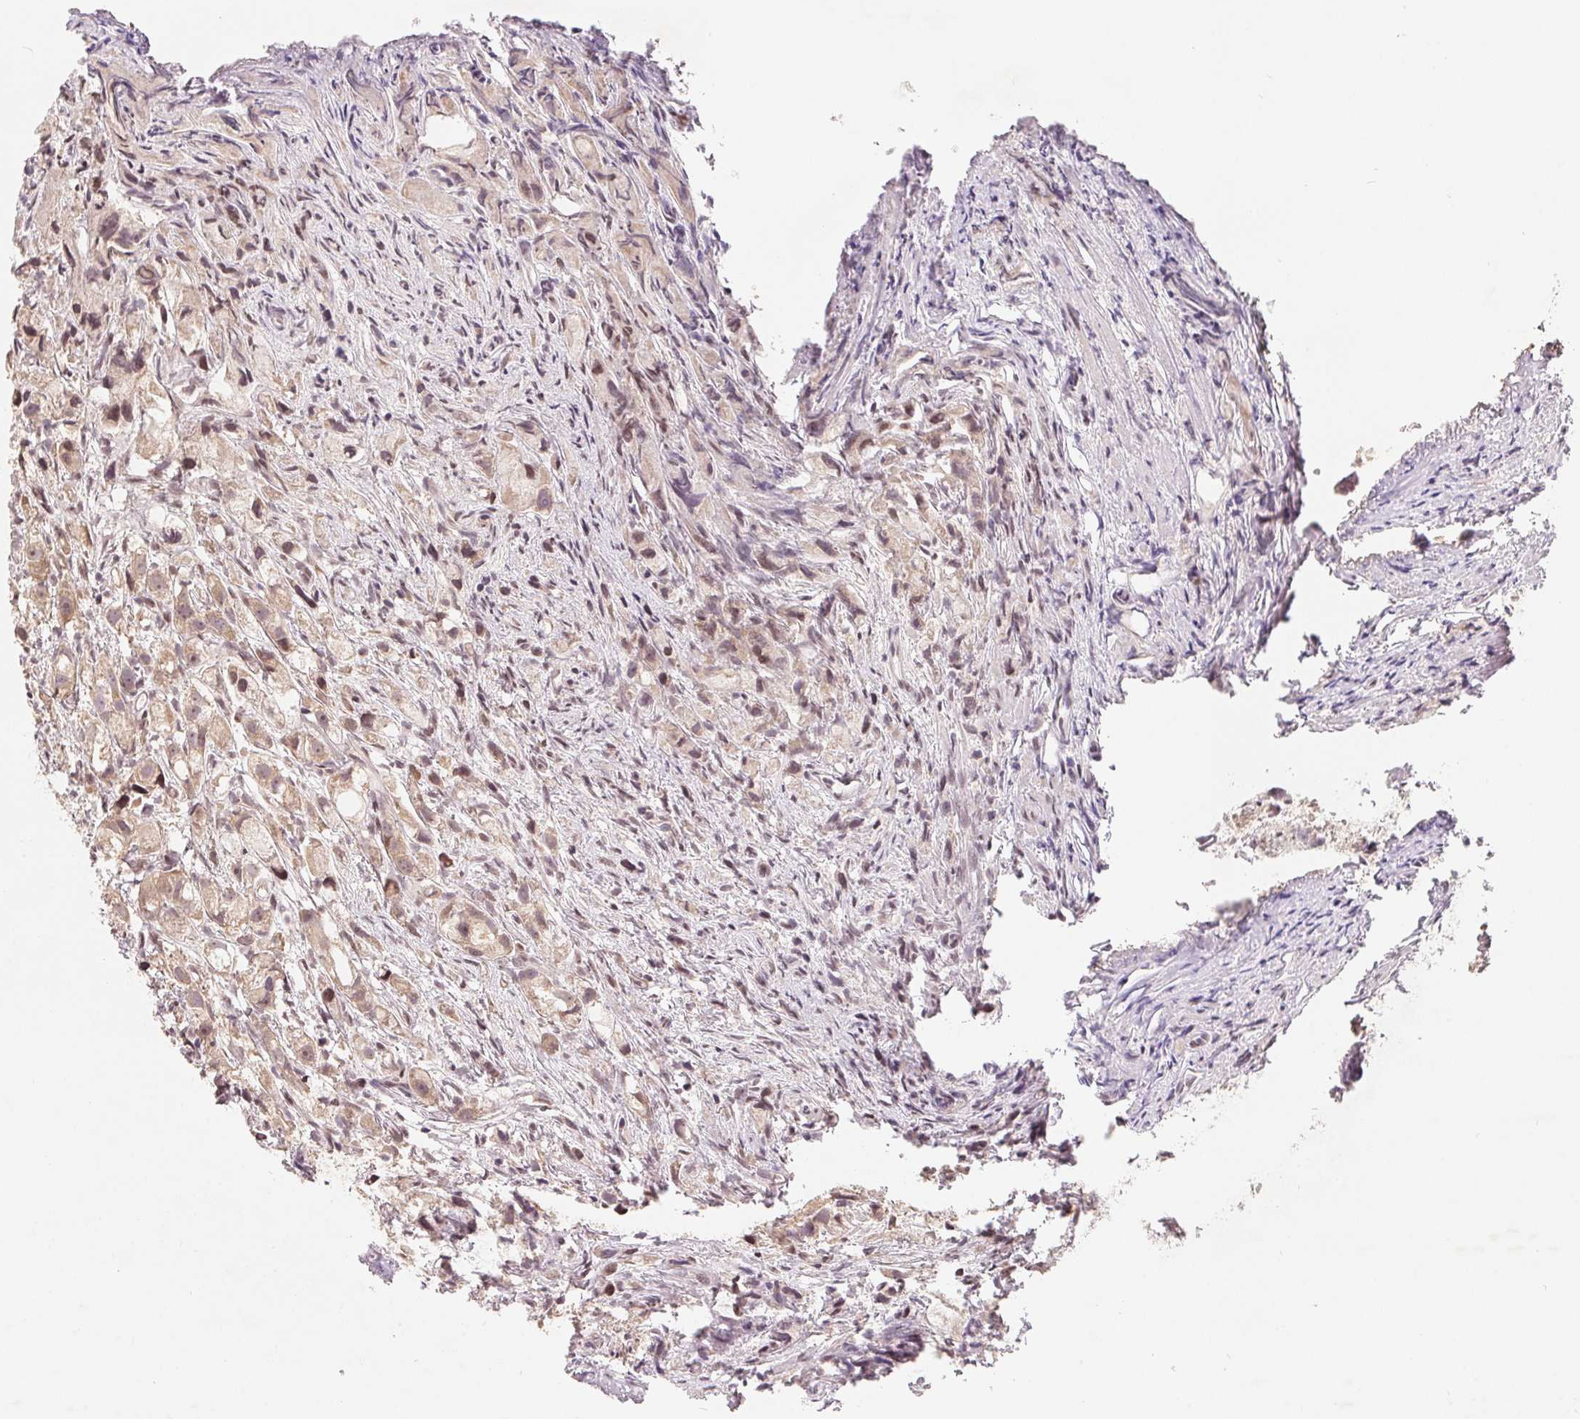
{"staining": {"intensity": "moderate", "quantity": "25%-75%", "location": "nuclear"}, "tissue": "prostate cancer", "cell_type": "Tumor cells", "image_type": "cancer", "snomed": [{"axis": "morphology", "description": "Adenocarcinoma, High grade"}, {"axis": "topography", "description": "Prostate"}], "caption": "Protein staining reveals moderate nuclear positivity in about 25%-75% of tumor cells in prostate high-grade adenocarcinoma. (DAB = brown stain, brightfield microscopy at high magnification).", "gene": "HMGN3", "patient": {"sex": "male", "age": 75}}